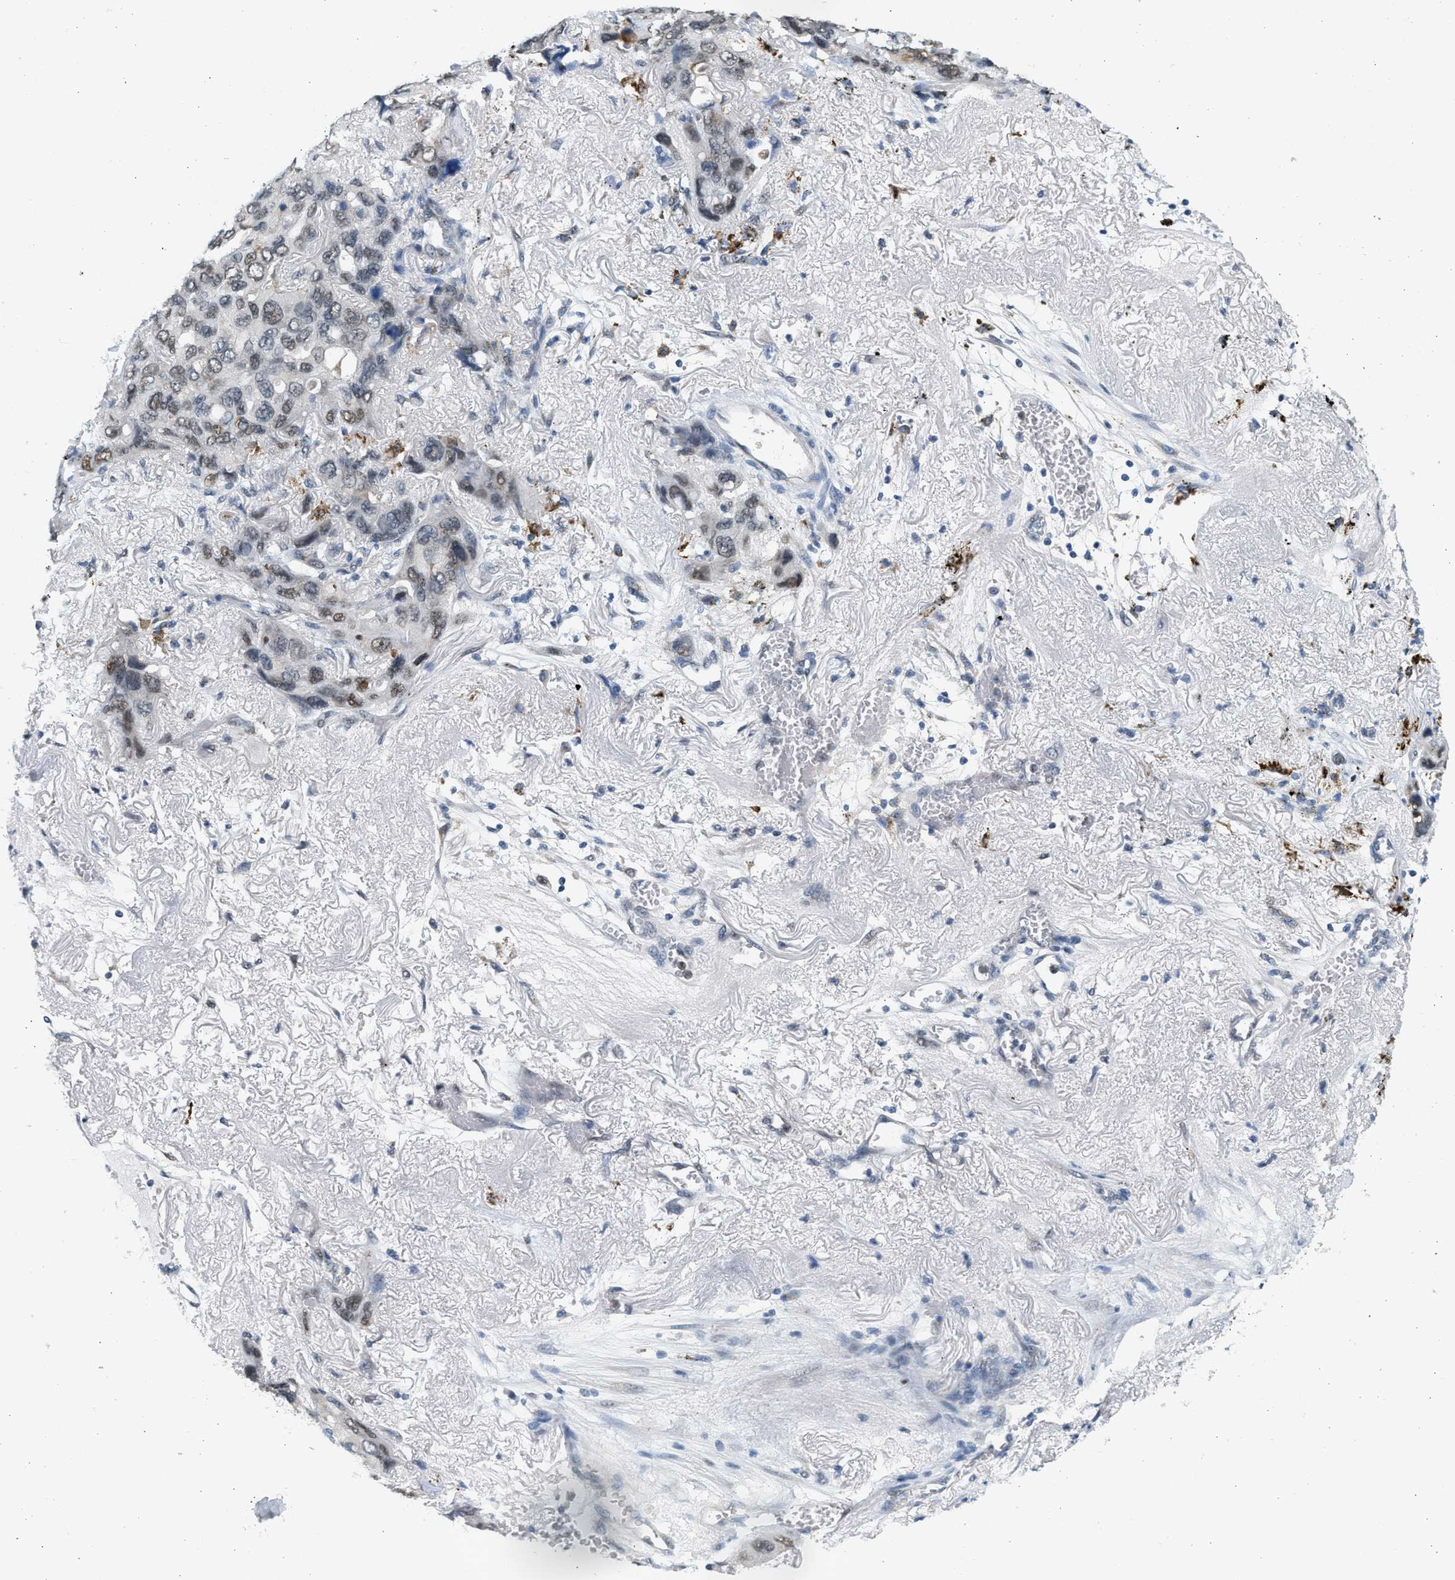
{"staining": {"intensity": "weak", "quantity": "<25%", "location": "nuclear"}, "tissue": "lung cancer", "cell_type": "Tumor cells", "image_type": "cancer", "snomed": [{"axis": "morphology", "description": "Squamous cell carcinoma, NOS"}, {"axis": "topography", "description": "Lung"}], "caption": "Image shows no significant protein positivity in tumor cells of lung squamous cell carcinoma.", "gene": "HIPK1", "patient": {"sex": "female", "age": 73}}